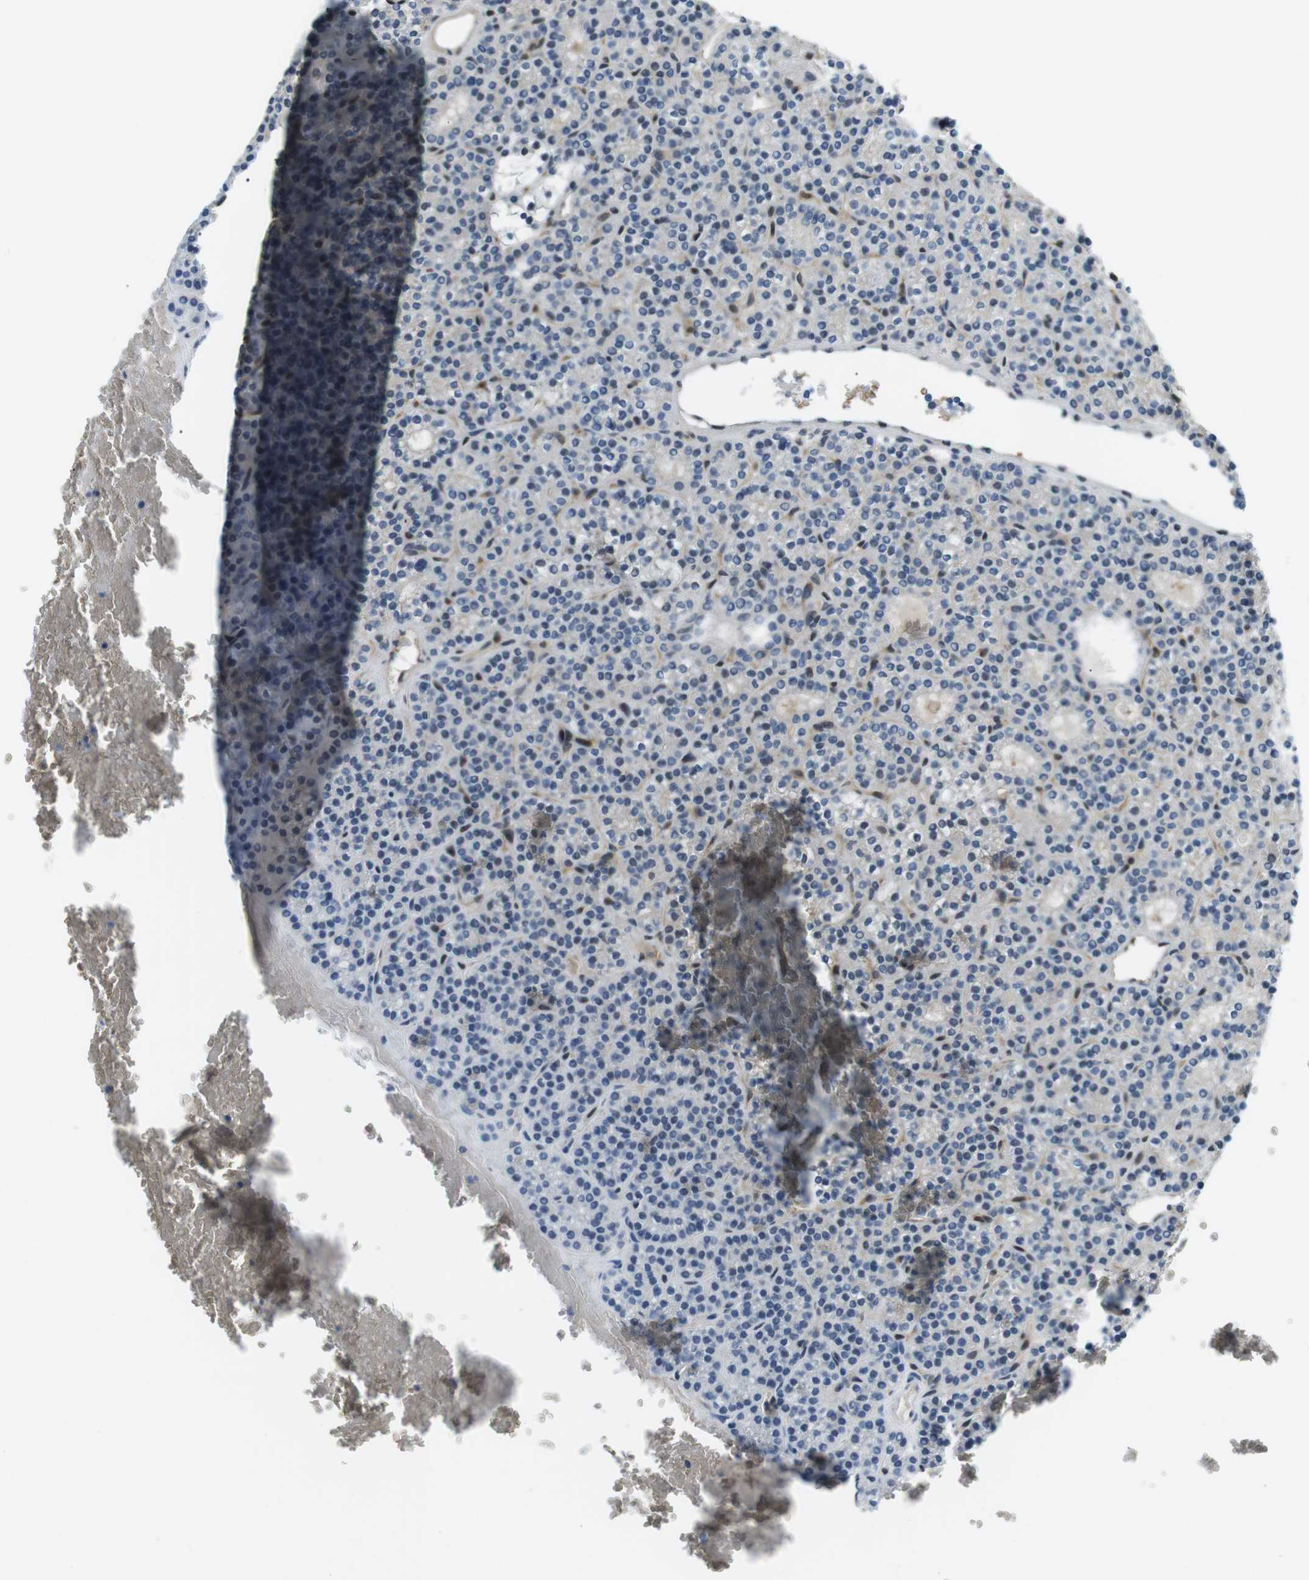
{"staining": {"intensity": "weak", "quantity": "25%-75%", "location": "cytoplasmic/membranous"}, "tissue": "parathyroid gland", "cell_type": "Glandular cells", "image_type": "normal", "snomed": [{"axis": "morphology", "description": "Normal tissue, NOS"}, {"axis": "morphology", "description": "Adenoma, NOS"}, {"axis": "topography", "description": "Parathyroid gland"}], "caption": "Parathyroid gland stained with IHC exhibits weak cytoplasmic/membranous expression in approximately 25%-75% of glandular cells.", "gene": "STK10", "patient": {"sex": "female", "age": 64}}